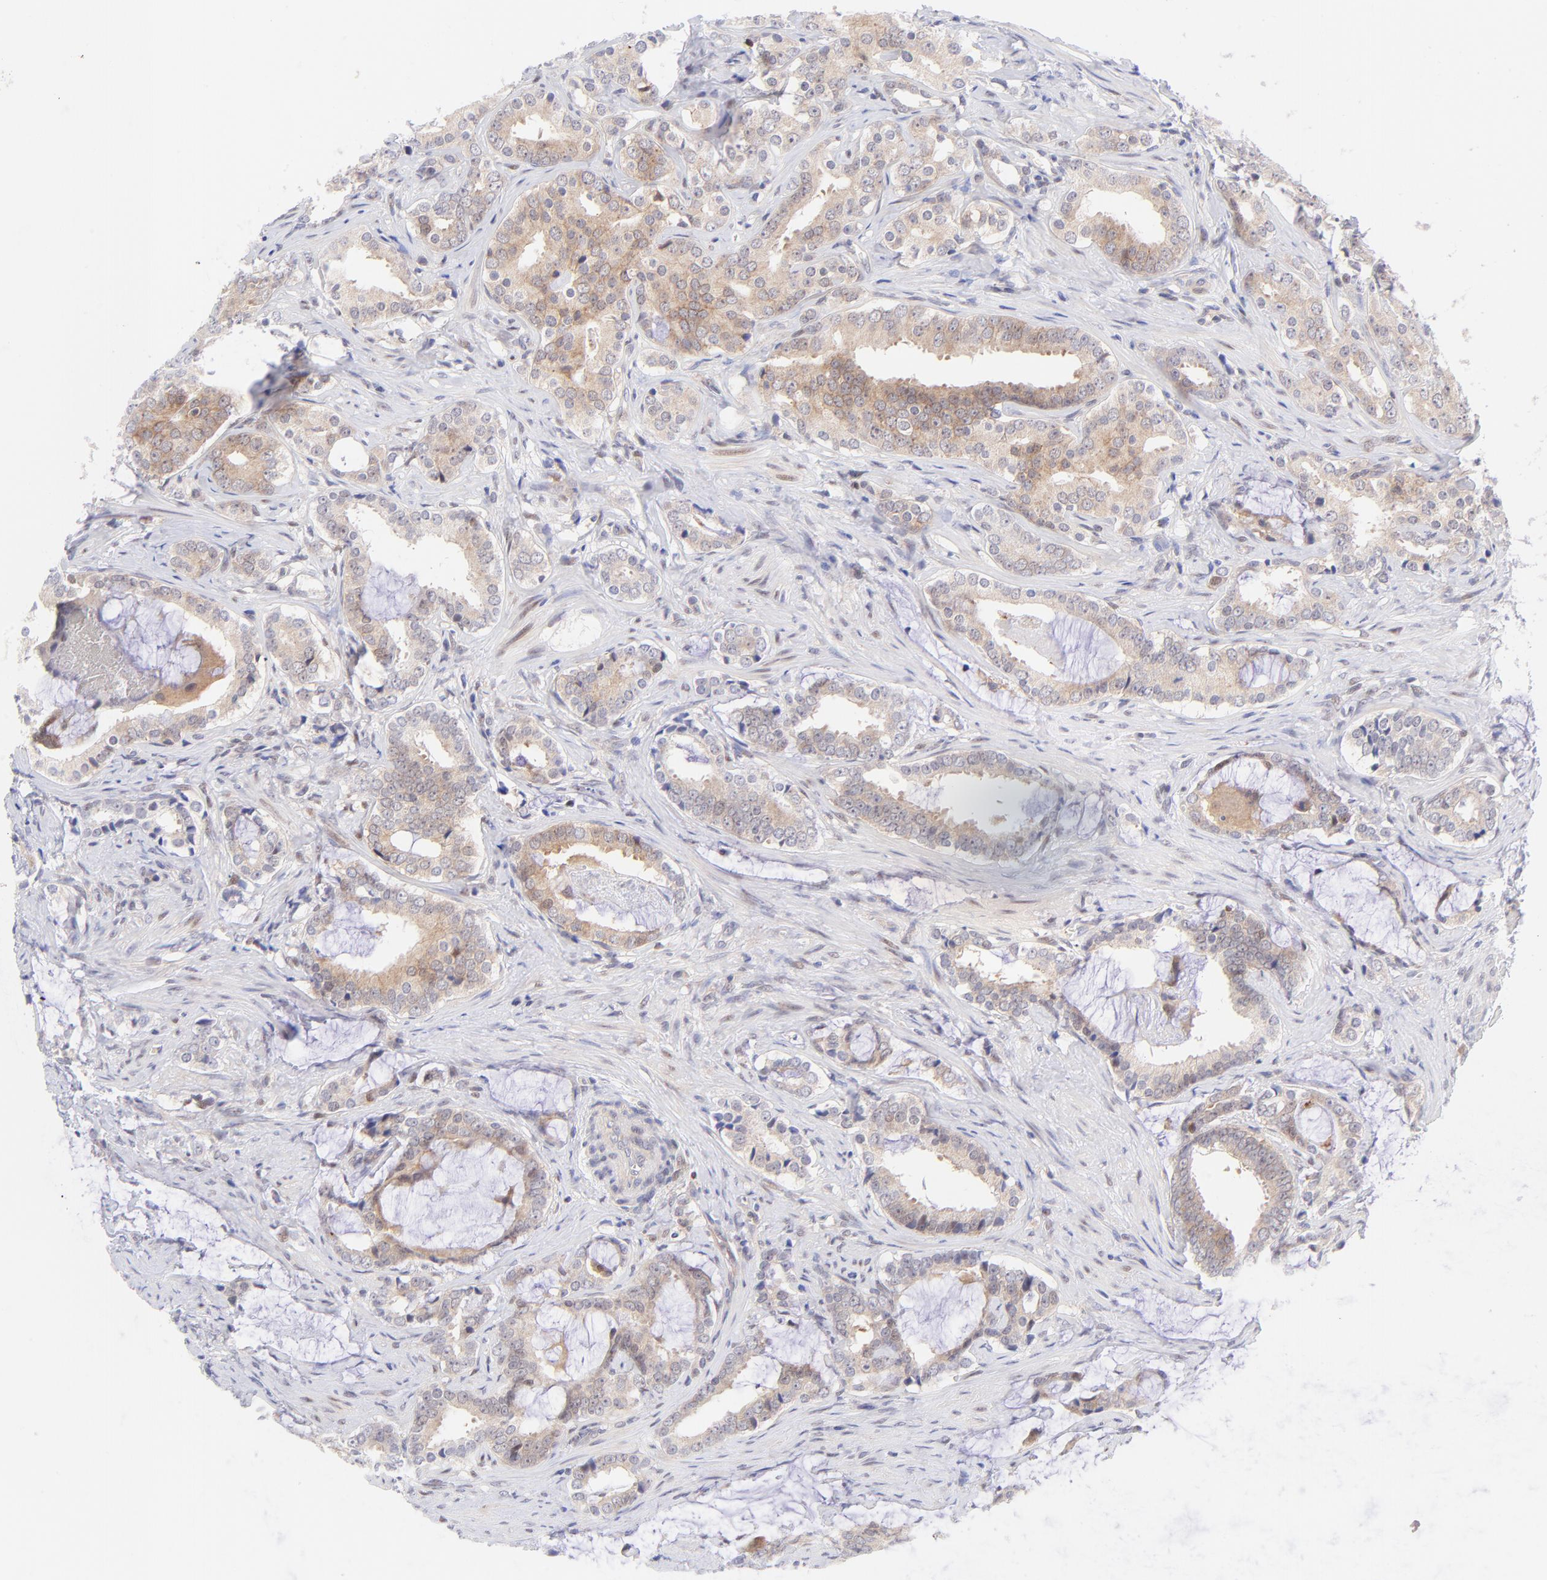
{"staining": {"intensity": "weak", "quantity": "25%-75%", "location": "cytoplasmic/membranous"}, "tissue": "prostate cancer", "cell_type": "Tumor cells", "image_type": "cancer", "snomed": [{"axis": "morphology", "description": "Adenocarcinoma, Low grade"}, {"axis": "topography", "description": "Prostate"}], "caption": "Weak cytoplasmic/membranous protein staining is present in approximately 25%-75% of tumor cells in prostate cancer.", "gene": "PBDC1", "patient": {"sex": "male", "age": 59}}